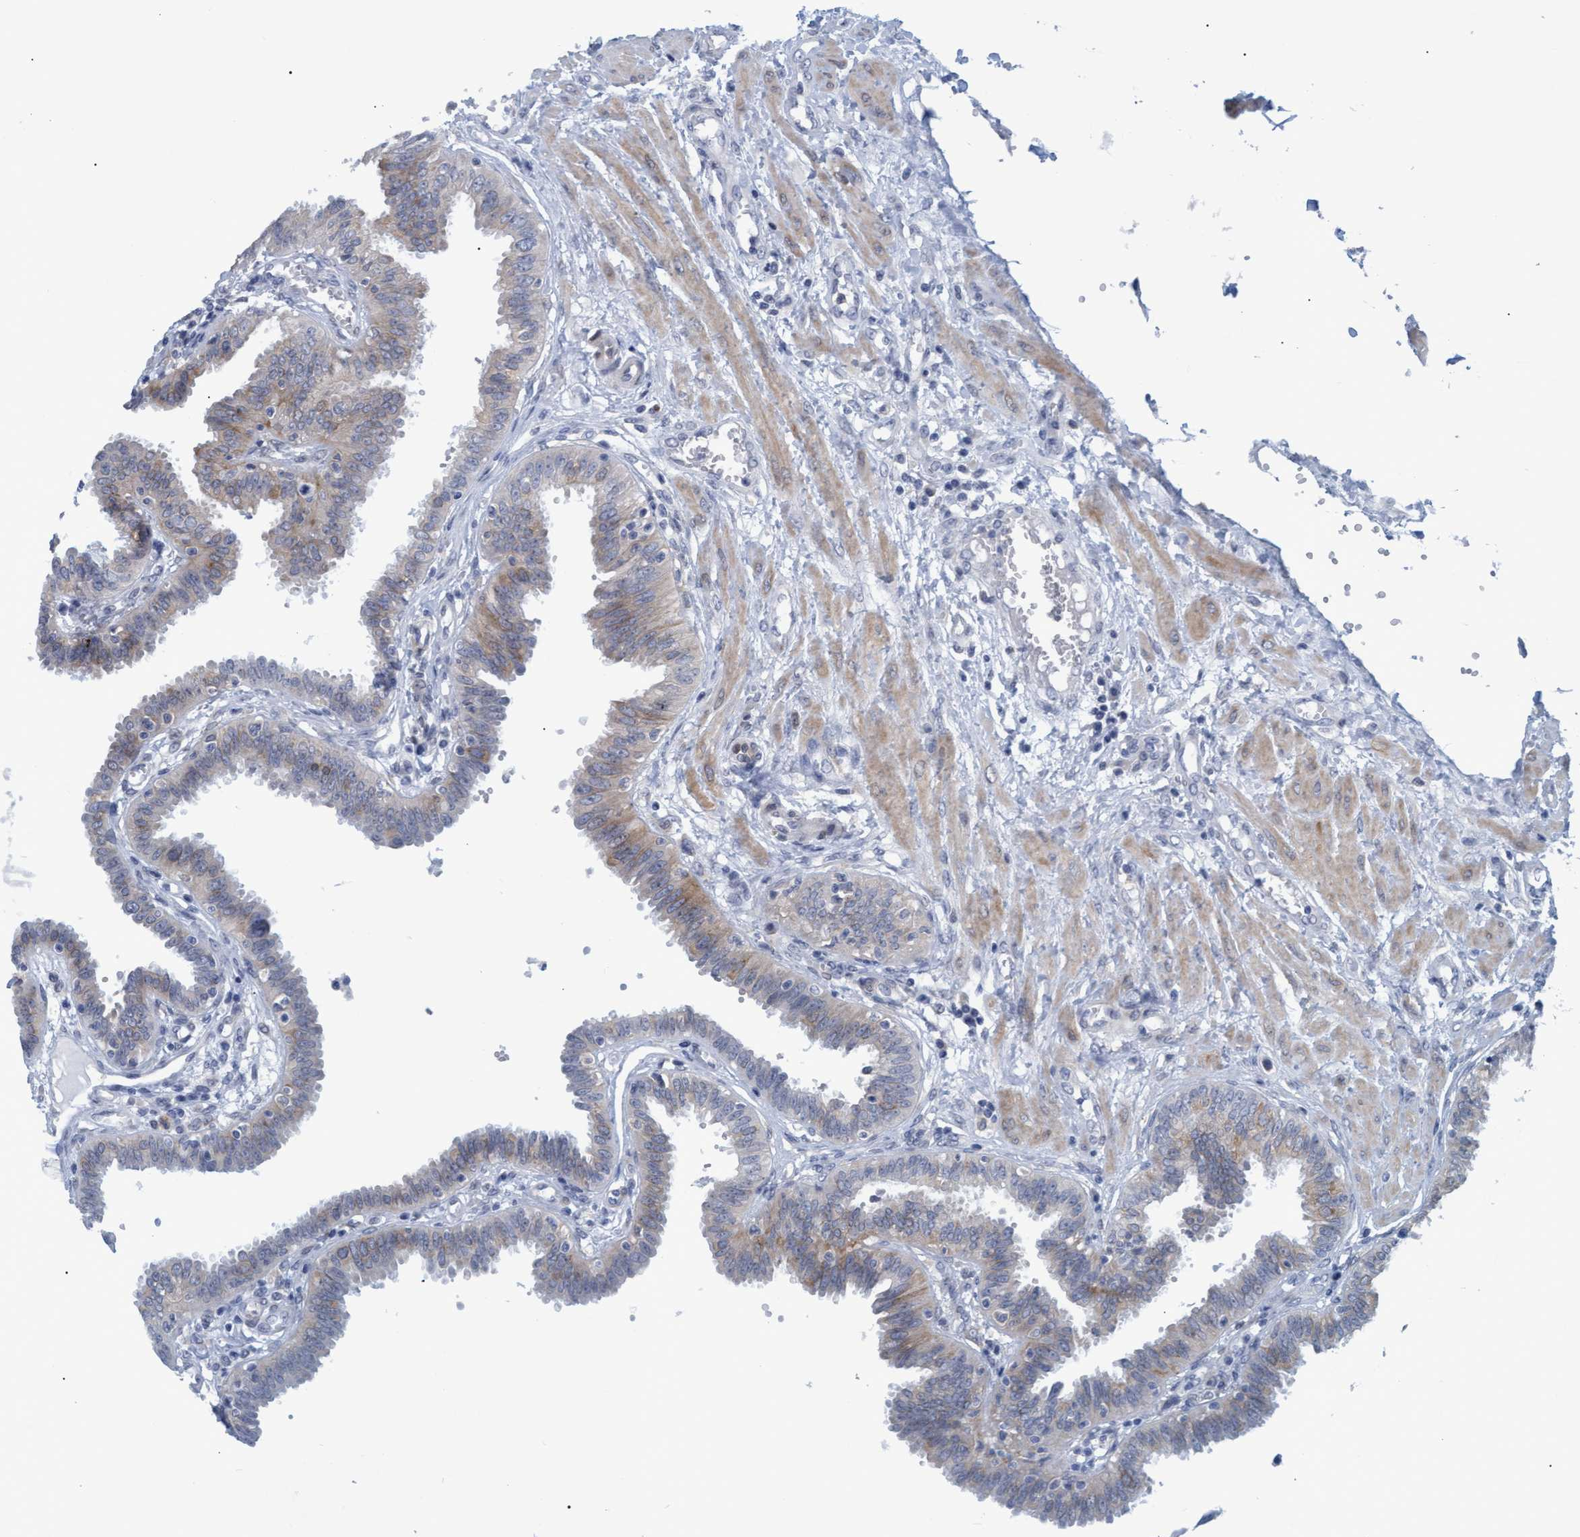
{"staining": {"intensity": "moderate", "quantity": "<25%", "location": "cytoplasmic/membranous"}, "tissue": "fallopian tube", "cell_type": "Glandular cells", "image_type": "normal", "snomed": [{"axis": "morphology", "description": "Normal tissue, NOS"}, {"axis": "topography", "description": "Fallopian tube"}], "caption": "Brown immunohistochemical staining in unremarkable human fallopian tube shows moderate cytoplasmic/membranous positivity in approximately <25% of glandular cells.", "gene": "SSTR3", "patient": {"sex": "female", "age": 32}}